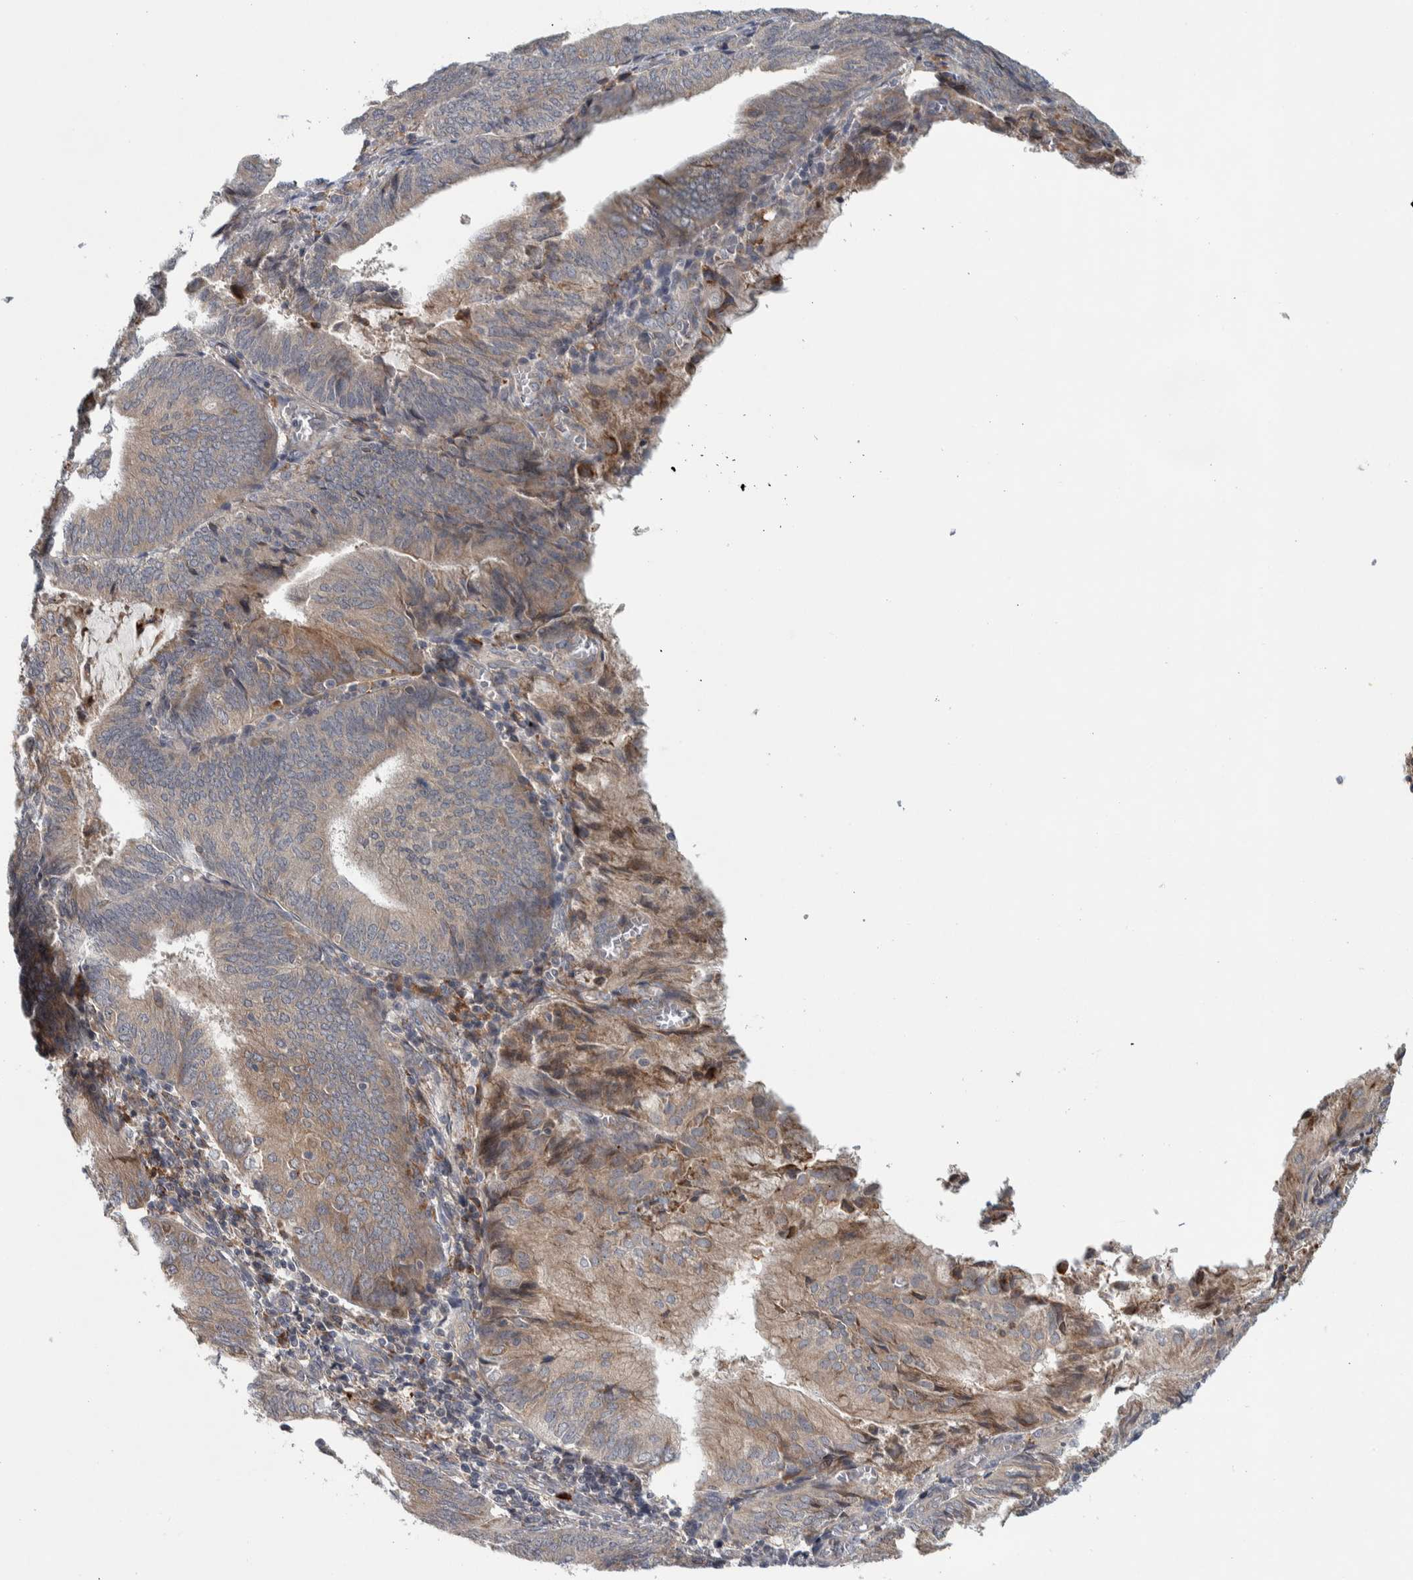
{"staining": {"intensity": "weak", "quantity": ">75%", "location": "cytoplasmic/membranous"}, "tissue": "endometrial cancer", "cell_type": "Tumor cells", "image_type": "cancer", "snomed": [{"axis": "morphology", "description": "Adenocarcinoma, NOS"}, {"axis": "topography", "description": "Endometrium"}], "caption": "Human endometrial cancer stained with a protein marker exhibits weak staining in tumor cells.", "gene": "ADPRM", "patient": {"sex": "female", "age": 81}}